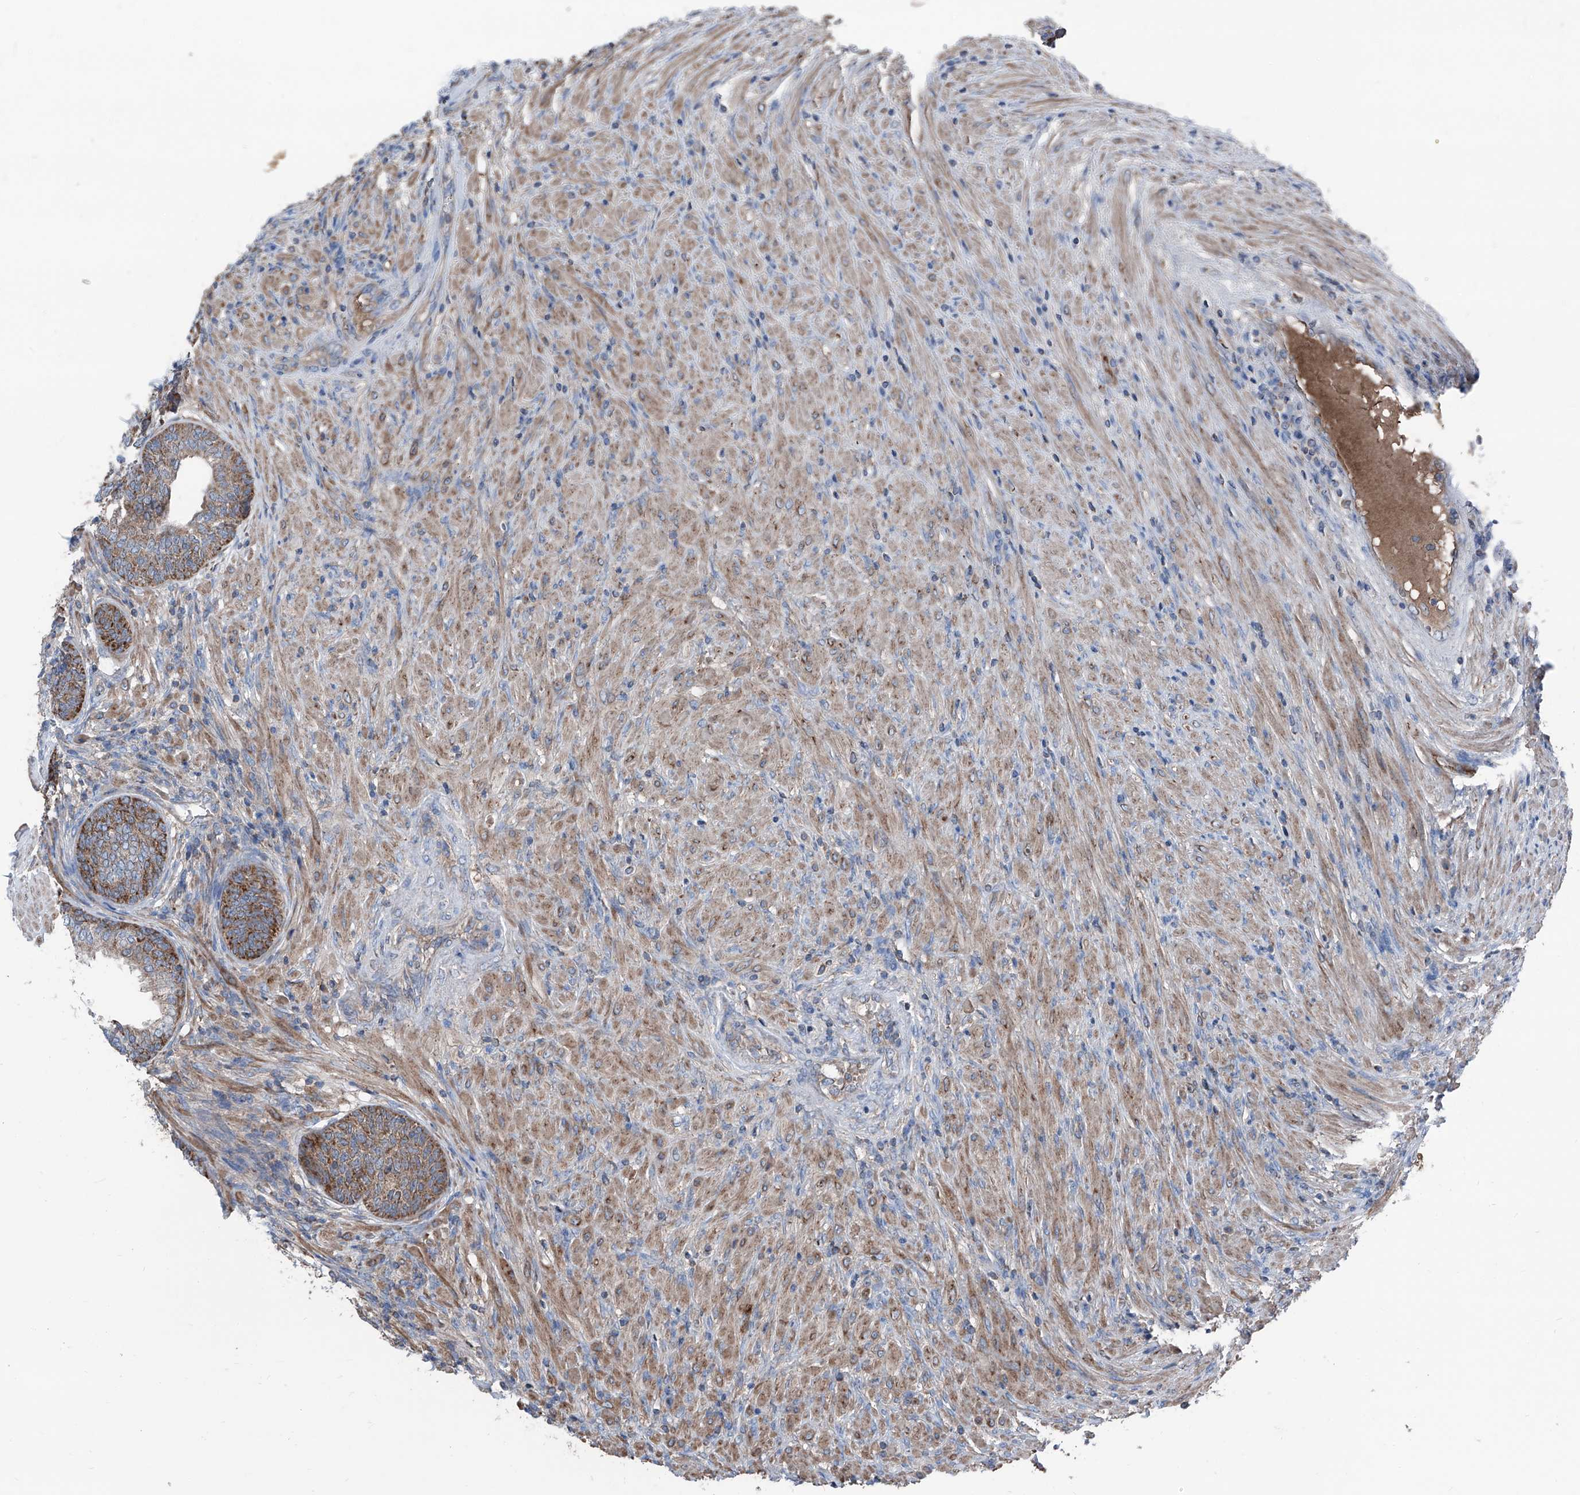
{"staining": {"intensity": "moderate", "quantity": "25%-75%", "location": "cytoplasmic/membranous"}, "tissue": "prostate", "cell_type": "Glandular cells", "image_type": "normal", "snomed": [{"axis": "morphology", "description": "Normal tissue, NOS"}, {"axis": "topography", "description": "Prostate"}], "caption": "This image displays IHC staining of unremarkable human prostate, with medium moderate cytoplasmic/membranous positivity in approximately 25%-75% of glandular cells.", "gene": "GPAT3", "patient": {"sex": "male", "age": 76}}